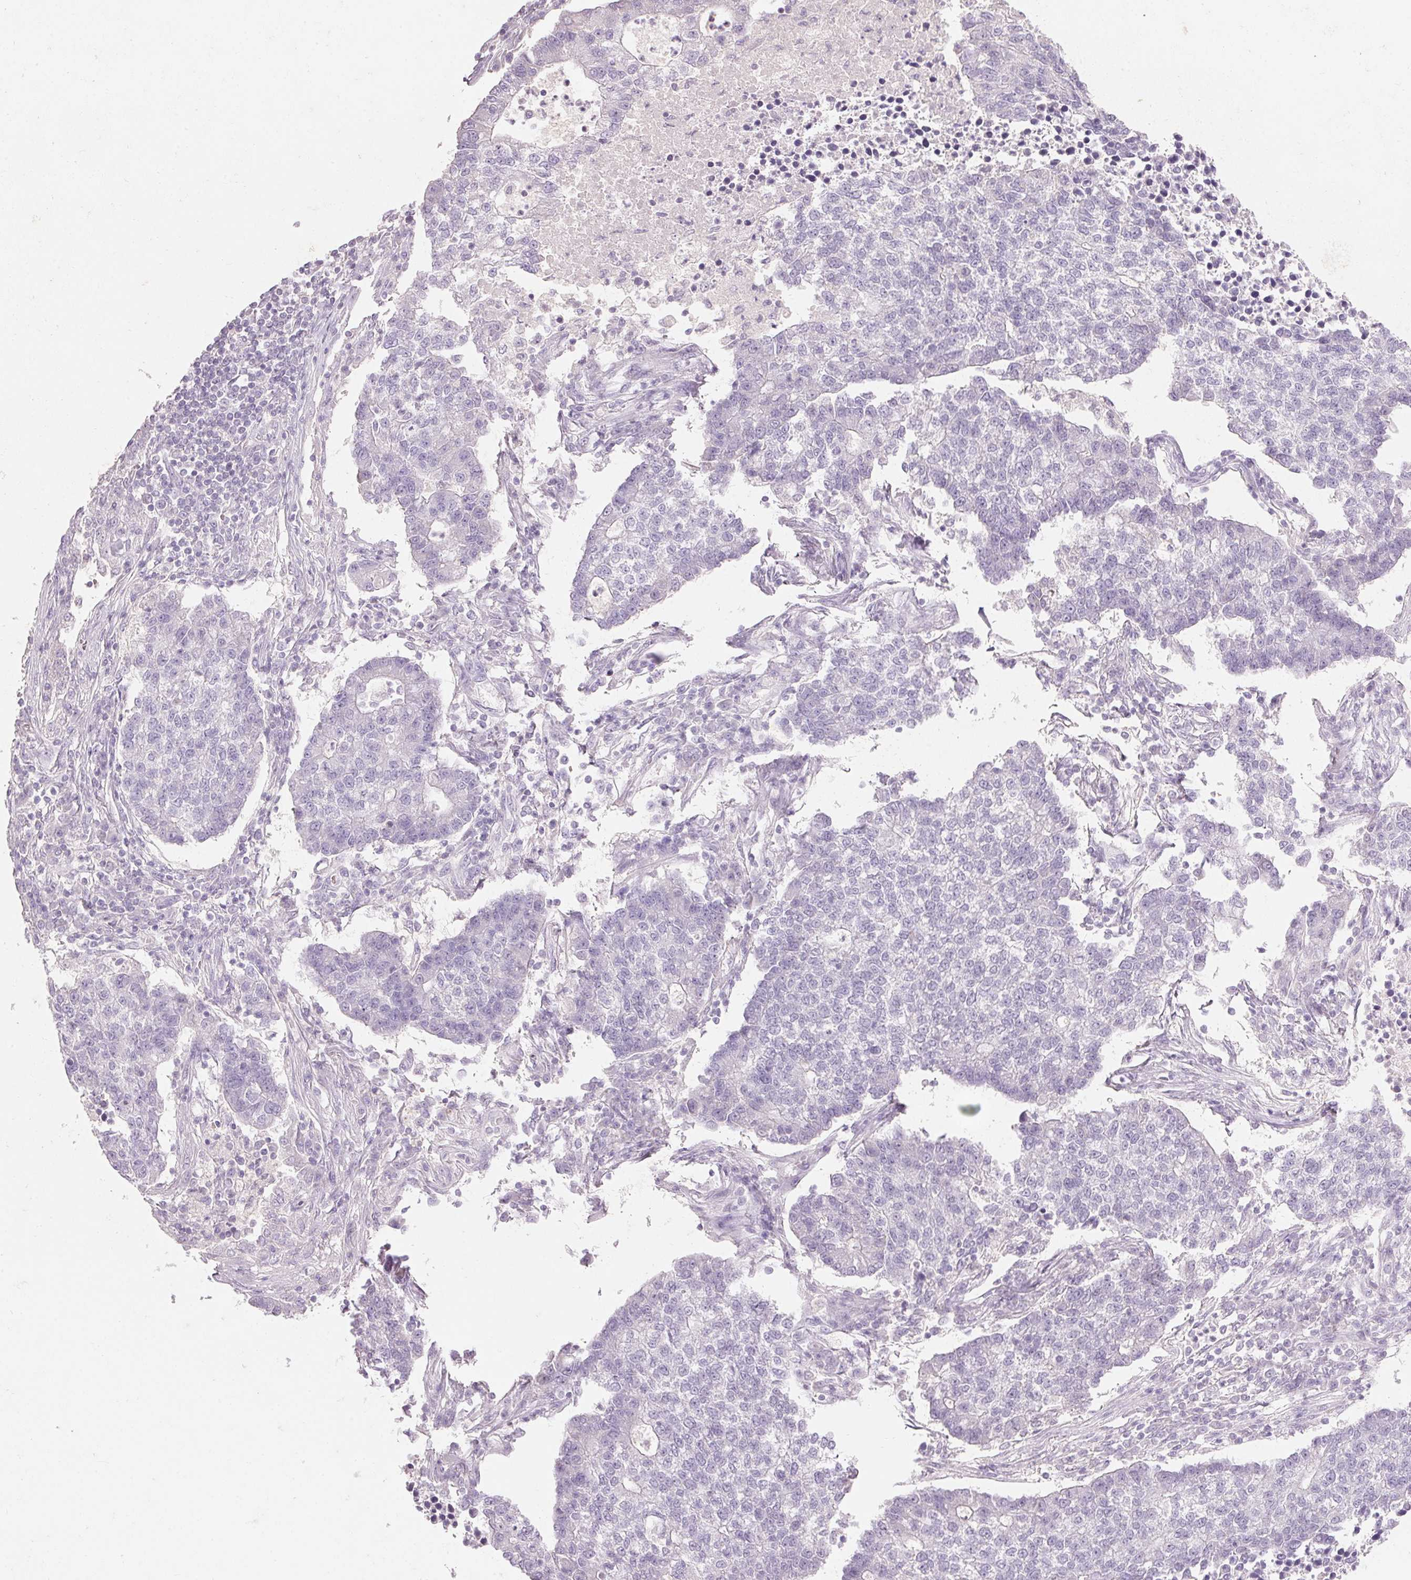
{"staining": {"intensity": "negative", "quantity": "none", "location": "none"}, "tissue": "lung cancer", "cell_type": "Tumor cells", "image_type": "cancer", "snomed": [{"axis": "morphology", "description": "Adenocarcinoma, NOS"}, {"axis": "topography", "description": "Lung"}], "caption": "IHC image of human lung adenocarcinoma stained for a protein (brown), which demonstrates no staining in tumor cells.", "gene": "HSD17B1", "patient": {"sex": "male", "age": 57}}